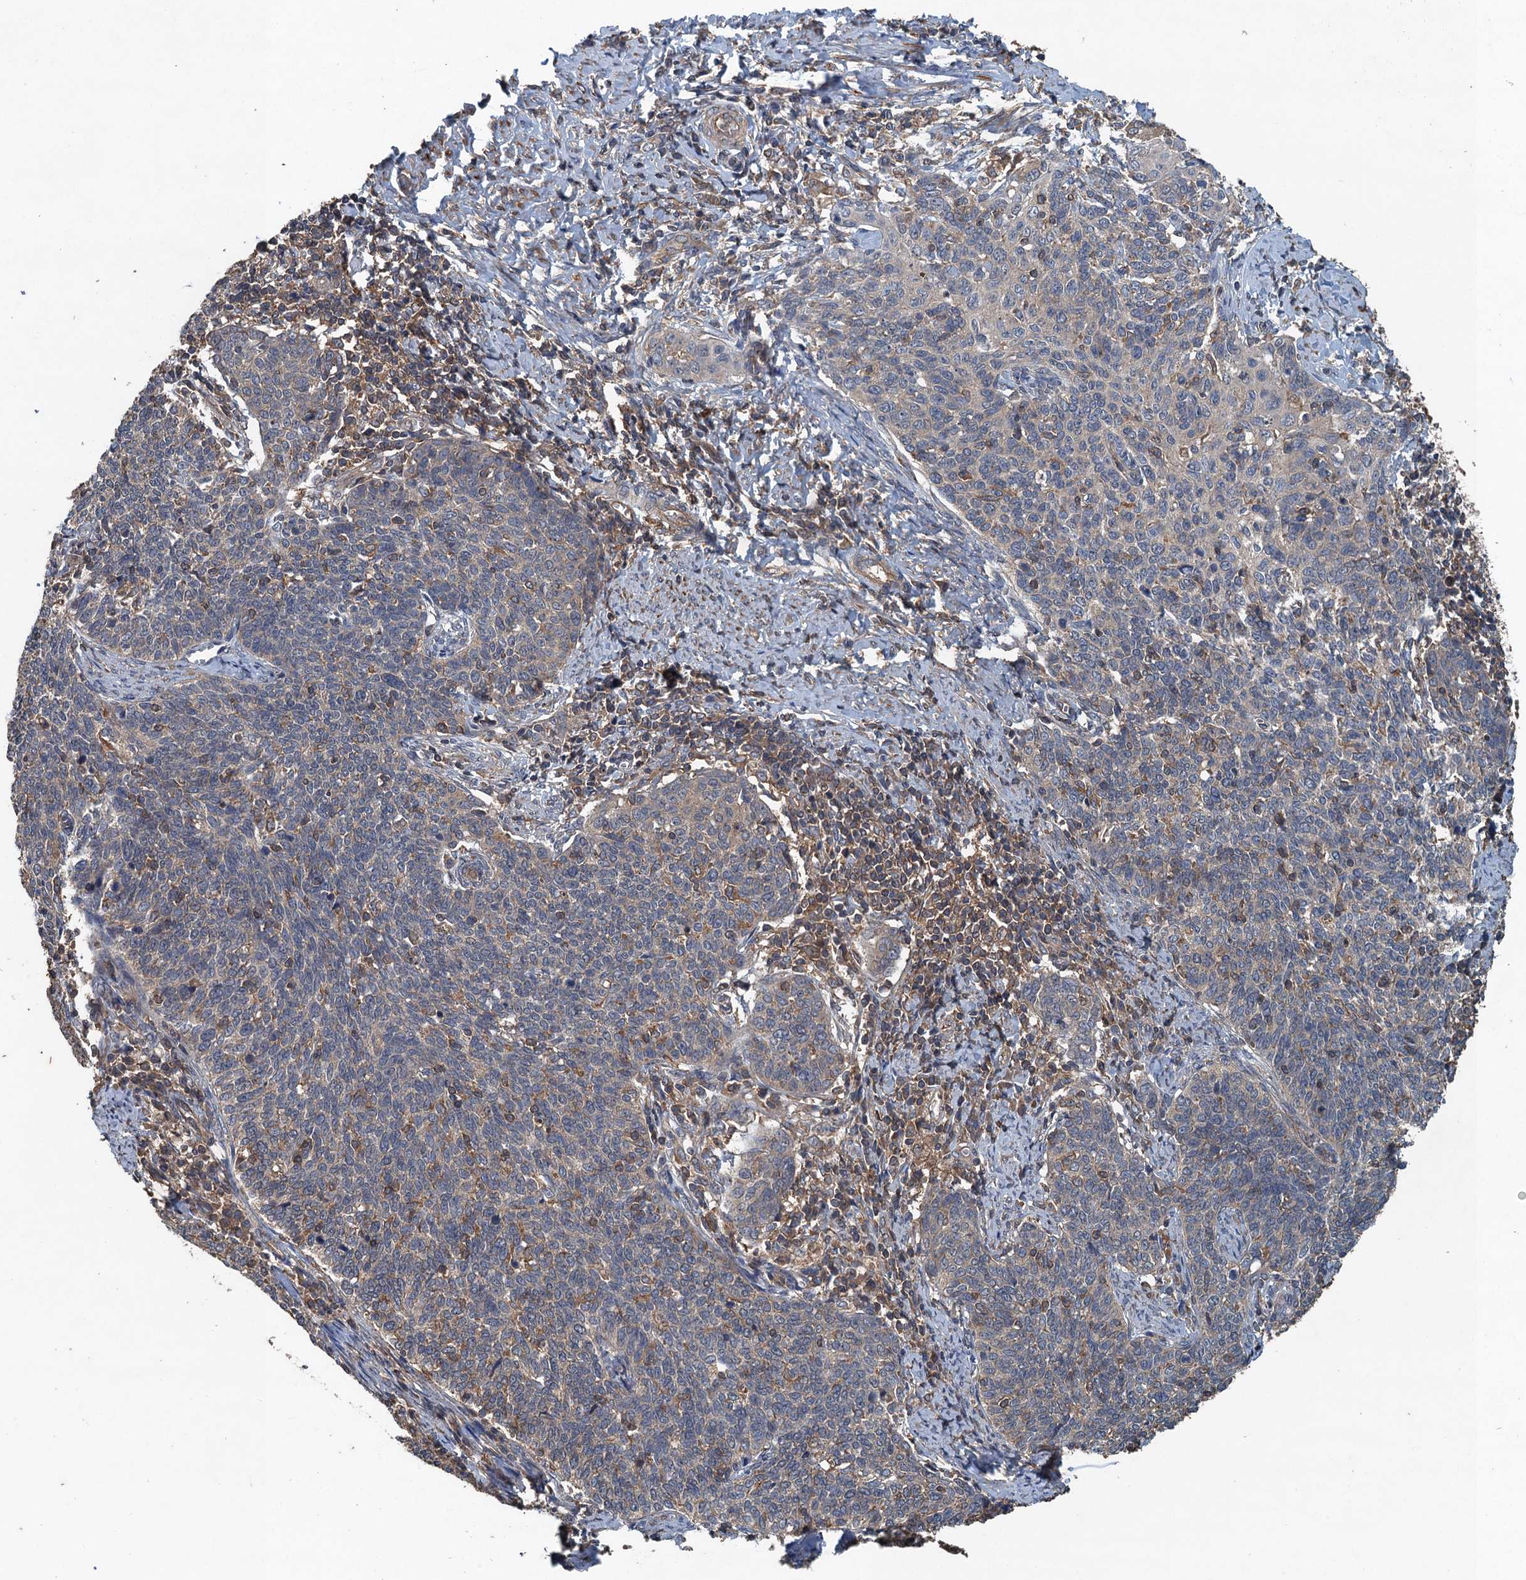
{"staining": {"intensity": "weak", "quantity": "<25%", "location": "cytoplasmic/membranous"}, "tissue": "cervical cancer", "cell_type": "Tumor cells", "image_type": "cancer", "snomed": [{"axis": "morphology", "description": "Squamous cell carcinoma, NOS"}, {"axis": "topography", "description": "Cervix"}], "caption": "This is an immunohistochemistry (IHC) histopathology image of human squamous cell carcinoma (cervical). There is no positivity in tumor cells.", "gene": "BORCS5", "patient": {"sex": "female", "age": 39}}